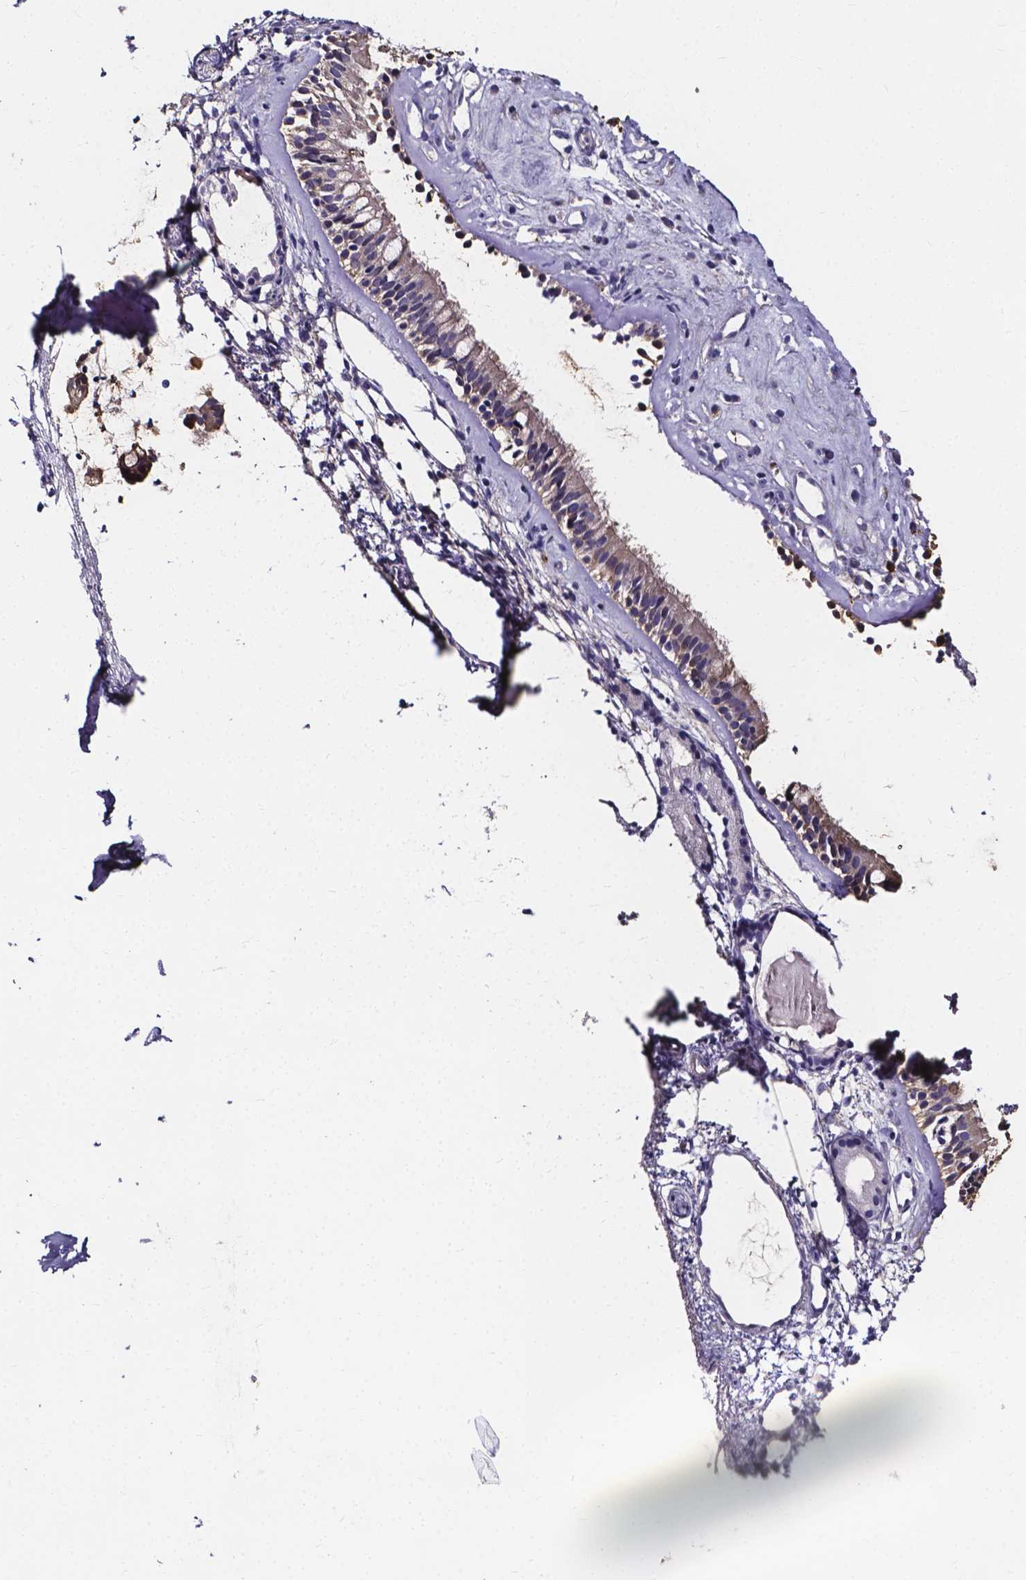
{"staining": {"intensity": "weak", "quantity": "25%-75%", "location": "cytoplasmic/membranous"}, "tissue": "nasopharynx", "cell_type": "Respiratory epithelial cells", "image_type": "normal", "snomed": [{"axis": "morphology", "description": "Normal tissue, NOS"}, {"axis": "topography", "description": "Nasopharynx"}], "caption": "Immunohistochemical staining of unremarkable human nasopharynx demonstrates 25%-75% levels of weak cytoplasmic/membranous protein expression in approximately 25%-75% of respiratory epithelial cells.", "gene": "SPOCD1", "patient": {"sex": "female", "age": 52}}